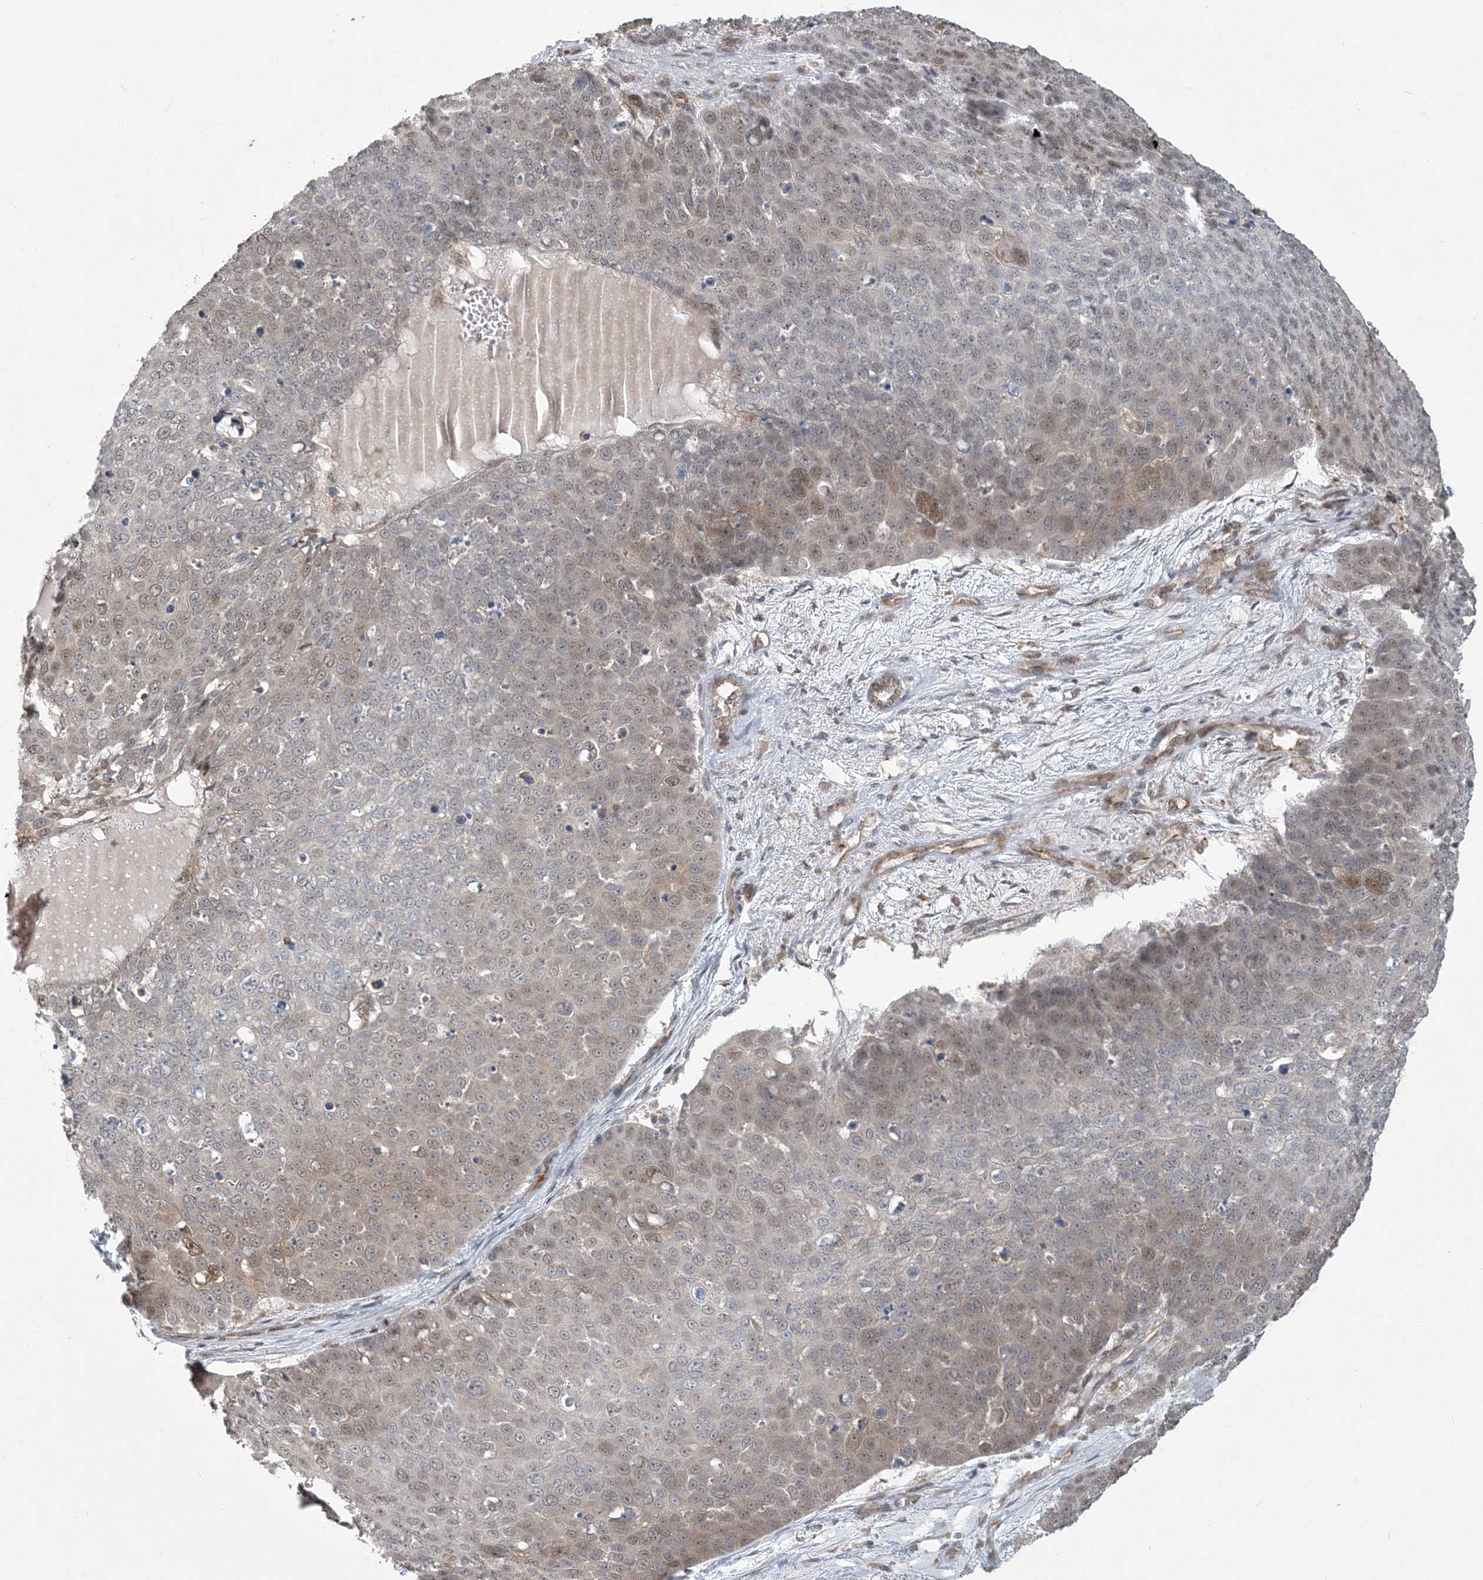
{"staining": {"intensity": "weak", "quantity": "<25%", "location": "cytoplasmic/membranous,nuclear"}, "tissue": "skin cancer", "cell_type": "Tumor cells", "image_type": "cancer", "snomed": [{"axis": "morphology", "description": "Squamous cell carcinoma, NOS"}, {"axis": "topography", "description": "Skin"}], "caption": "An IHC photomicrograph of squamous cell carcinoma (skin) is shown. There is no staining in tumor cells of squamous cell carcinoma (skin).", "gene": "ERI2", "patient": {"sex": "male", "age": 71}}